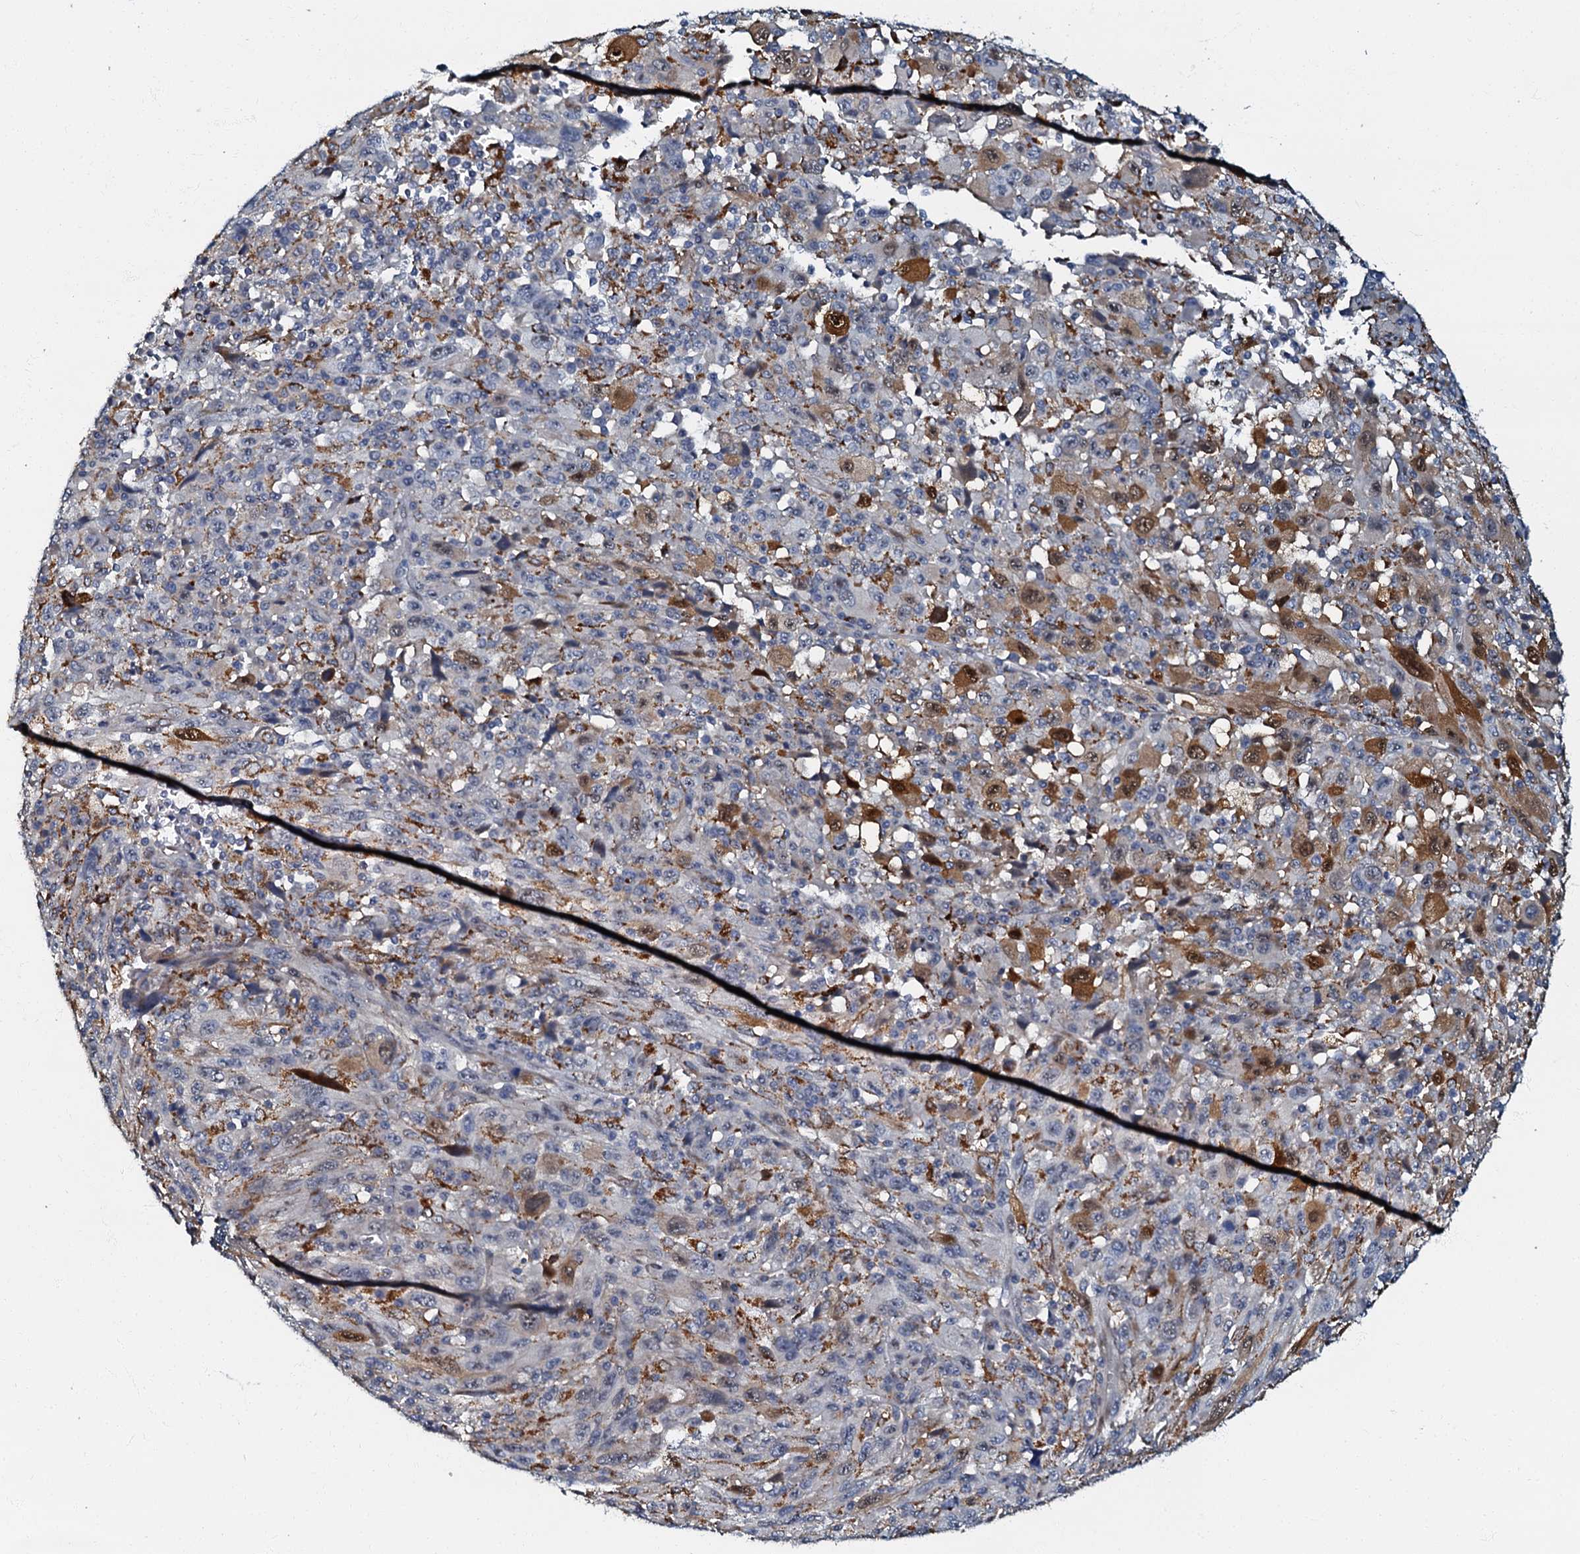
{"staining": {"intensity": "moderate", "quantity": "<25%", "location": "cytoplasmic/membranous,nuclear"}, "tissue": "melanoma", "cell_type": "Tumor cells", "image_type": "cancer", "snomed": [{"axis": "morphology", "description": "Malignant melanoma, Metastatic site"}, {"axis": "topography", "description": "Skin"}], "caption": "A brown stain shows moderate cytoplasmic/membranous and nuclear expression of a protein in human malignant melanoma (metastatic site) tumor cells. The staining was performed using DAB, with brown indicating positive protein expression. Nuclei are stained blue with hematoxylin.", "gene": "OLAH", "patient": {"sex": "female", "age": 56}}